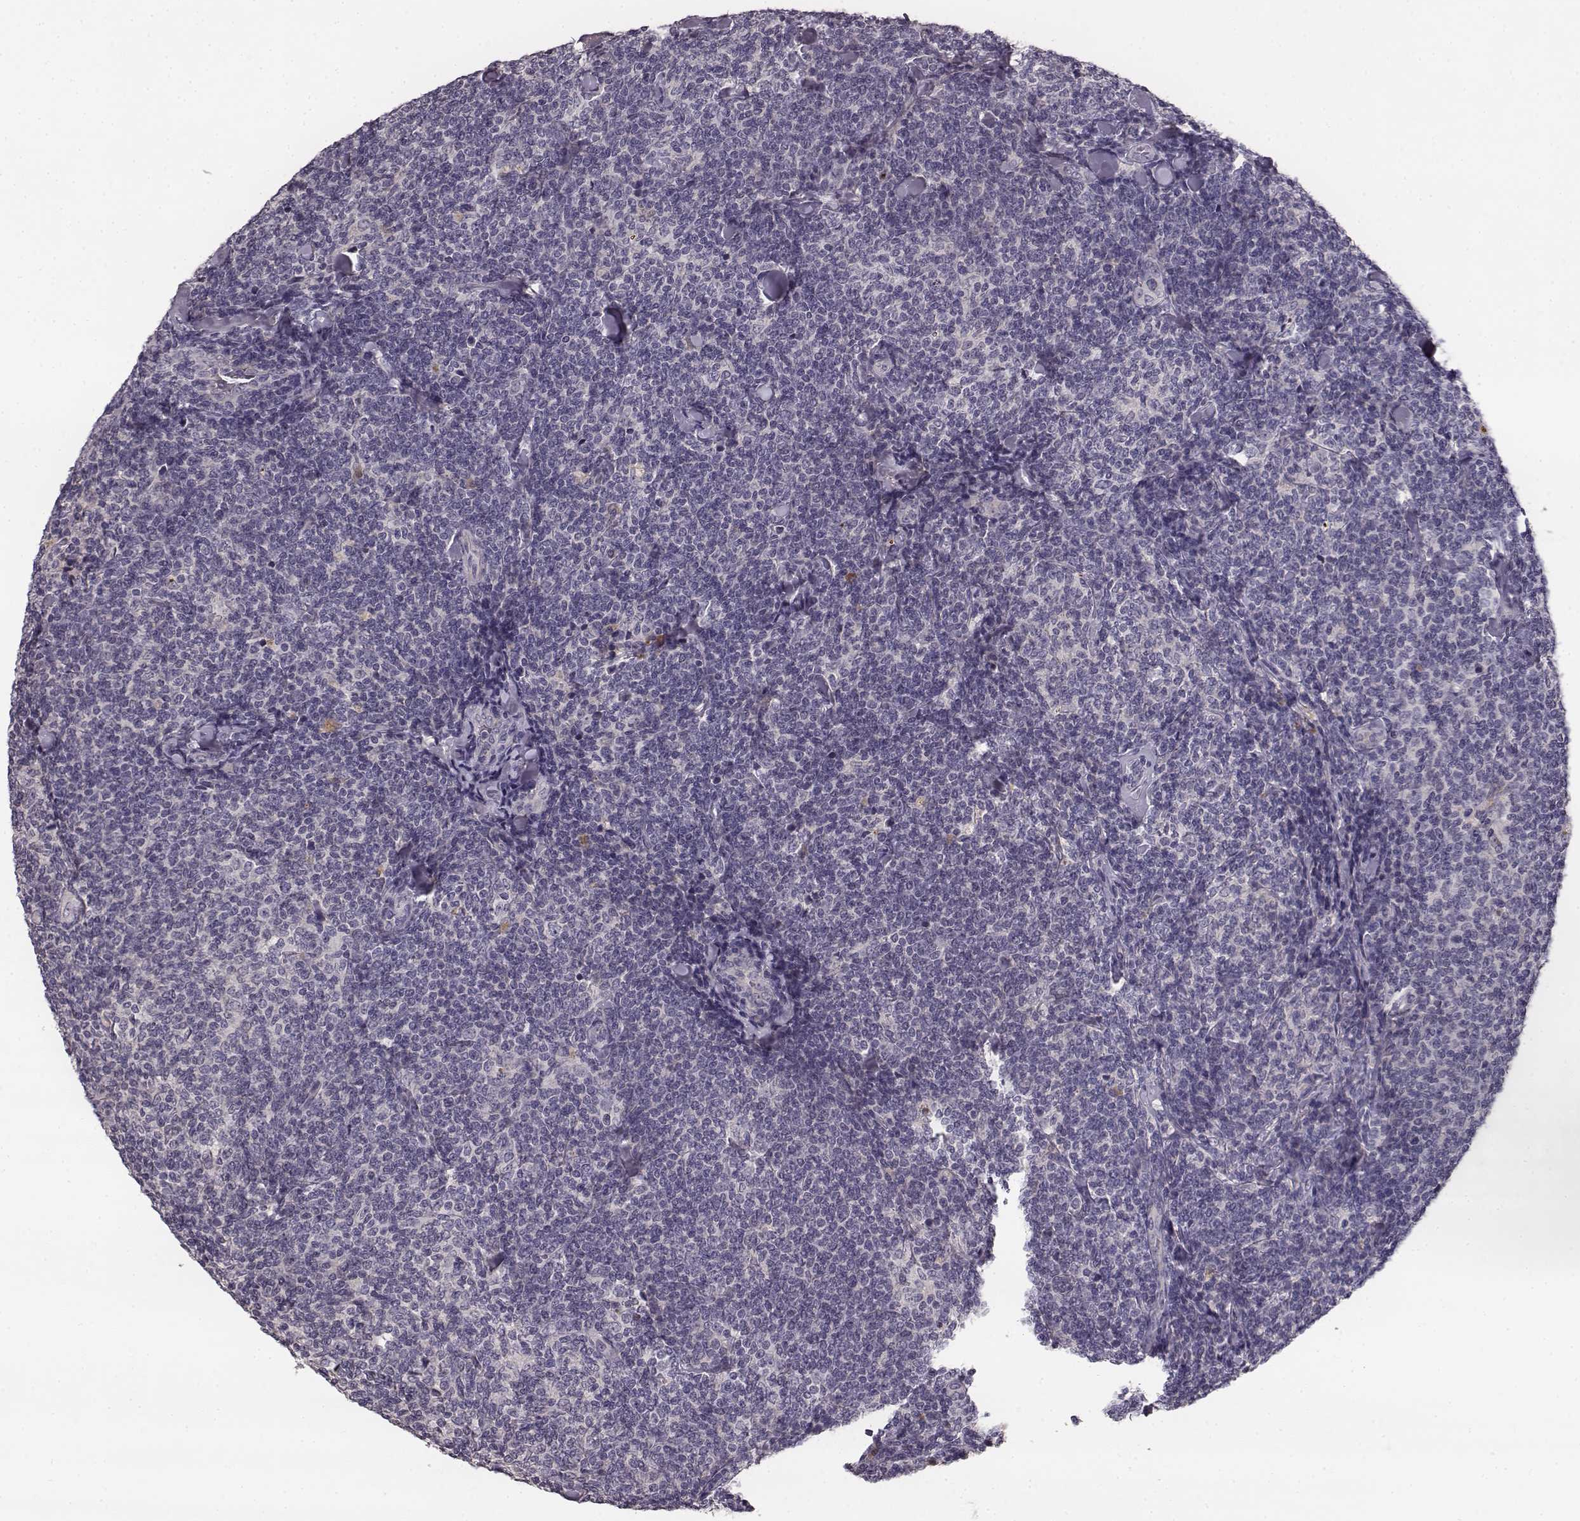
{"staining": {"intensity": "negative", "quantity": "none", "location": "none"}, "tissue": "lymphoma", "cell_type": "Tumor cells", "image_type": "cancer", "snomed": [{"axis": "morphology", "description": "Malignant lymphoma, non-Hodgkin's type, Low grade"}, {"axis": "topography", "description": "Lymph node"}], "caption": "A histopathology image of lymphoma stained for a protein demonstrates no brown staining in tumor cells. (DAB IHC visualized using brightfield microscopy, high magnification).", "gene": "YJEFN3", "patient": {"sex": "female", "age": 56}}